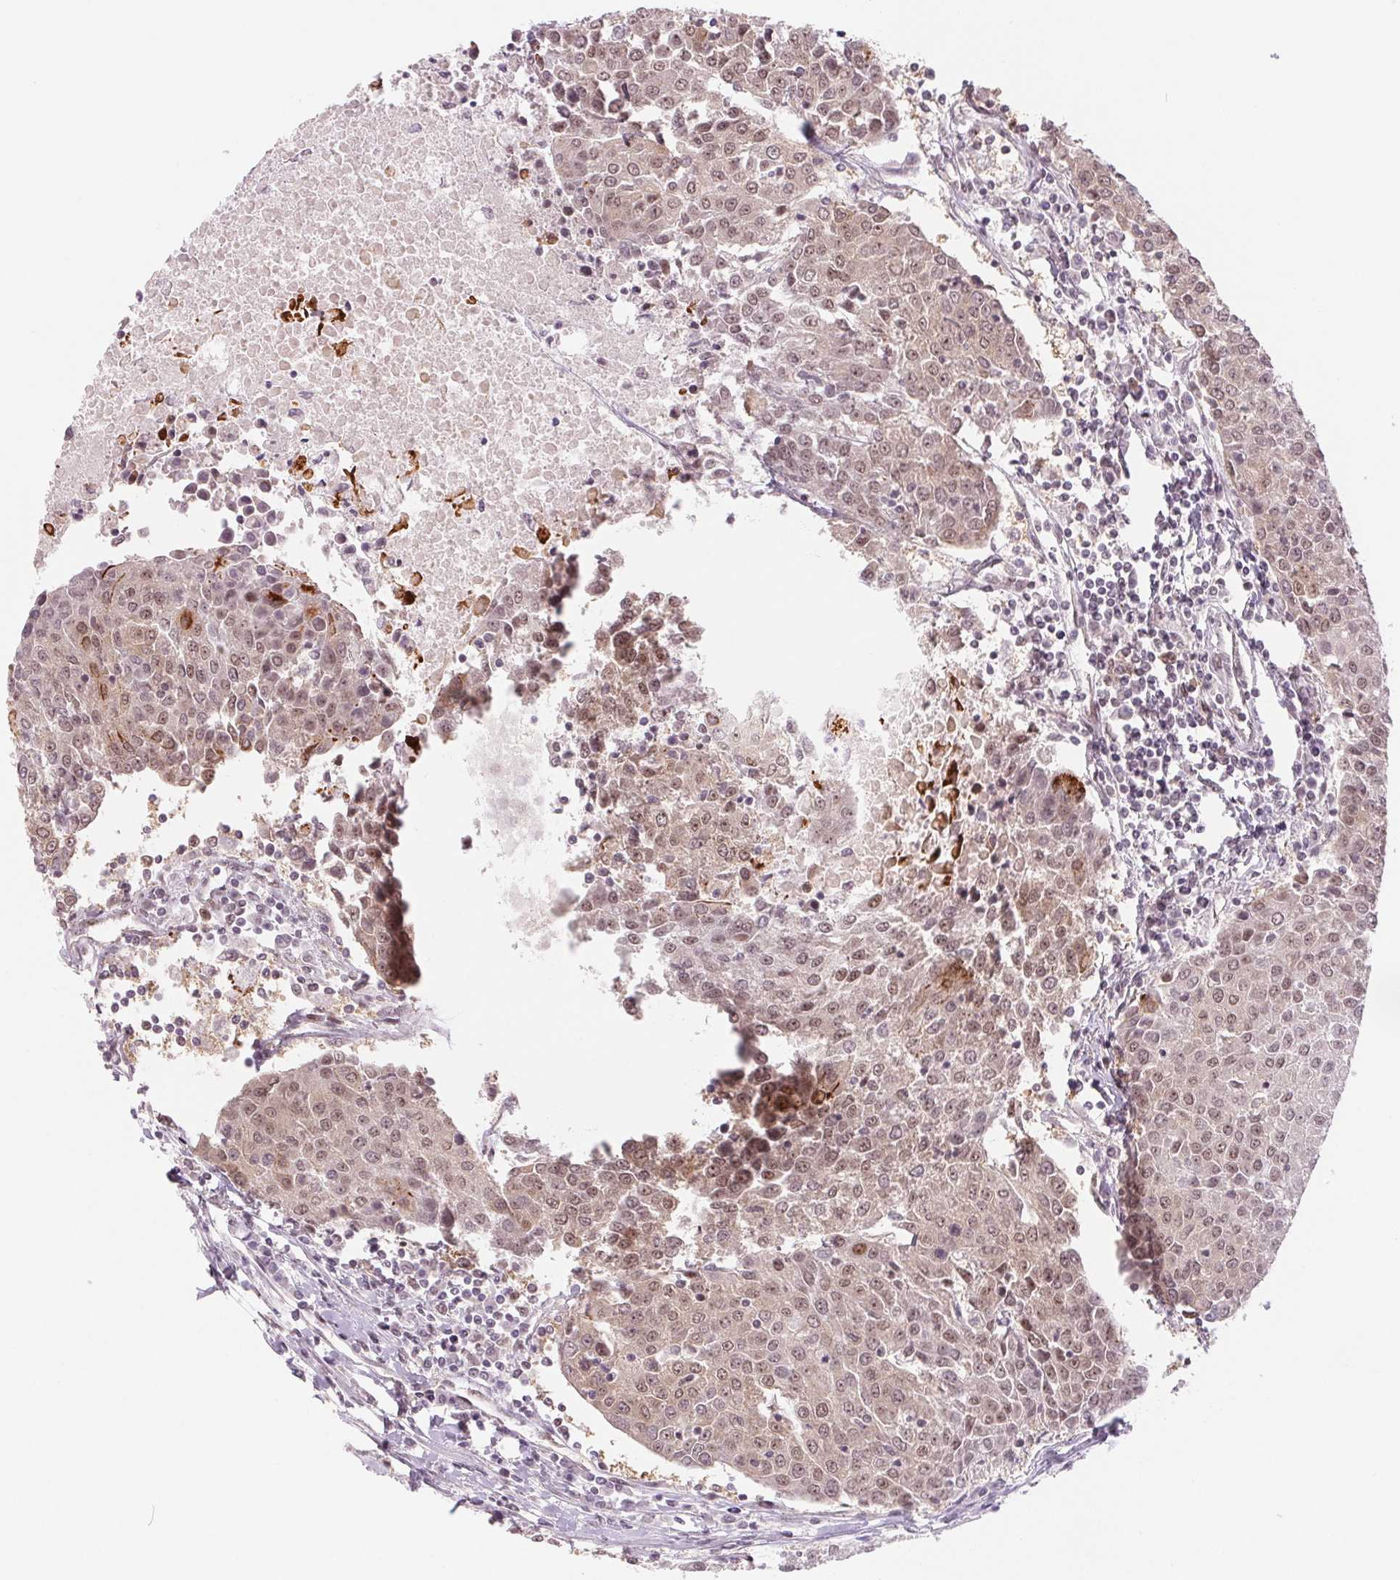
{"staining": {"intensity": "weak", "quantity": ">75%", "location": "cytoplasmic/membranous,nuclear"}, "tissue": "urothelial cancer", "cell_type": "Tumor cells", "image_type": "cancer", "snomed": [{"axis": "morphology", "description": "Urothelial carcinoma, High grade"}, {"axis": "topography", "description": "Urinary bladder"}], "caption": "This photomicrograph shows IHC staining of high-grade urothelial carcinoma, with low weak cytoplasmic/membranous and nuclear positivity in about >75% of tumor cells.", "gene": "DNAJB6", "patient": {"sex": "female", "age": 85}}